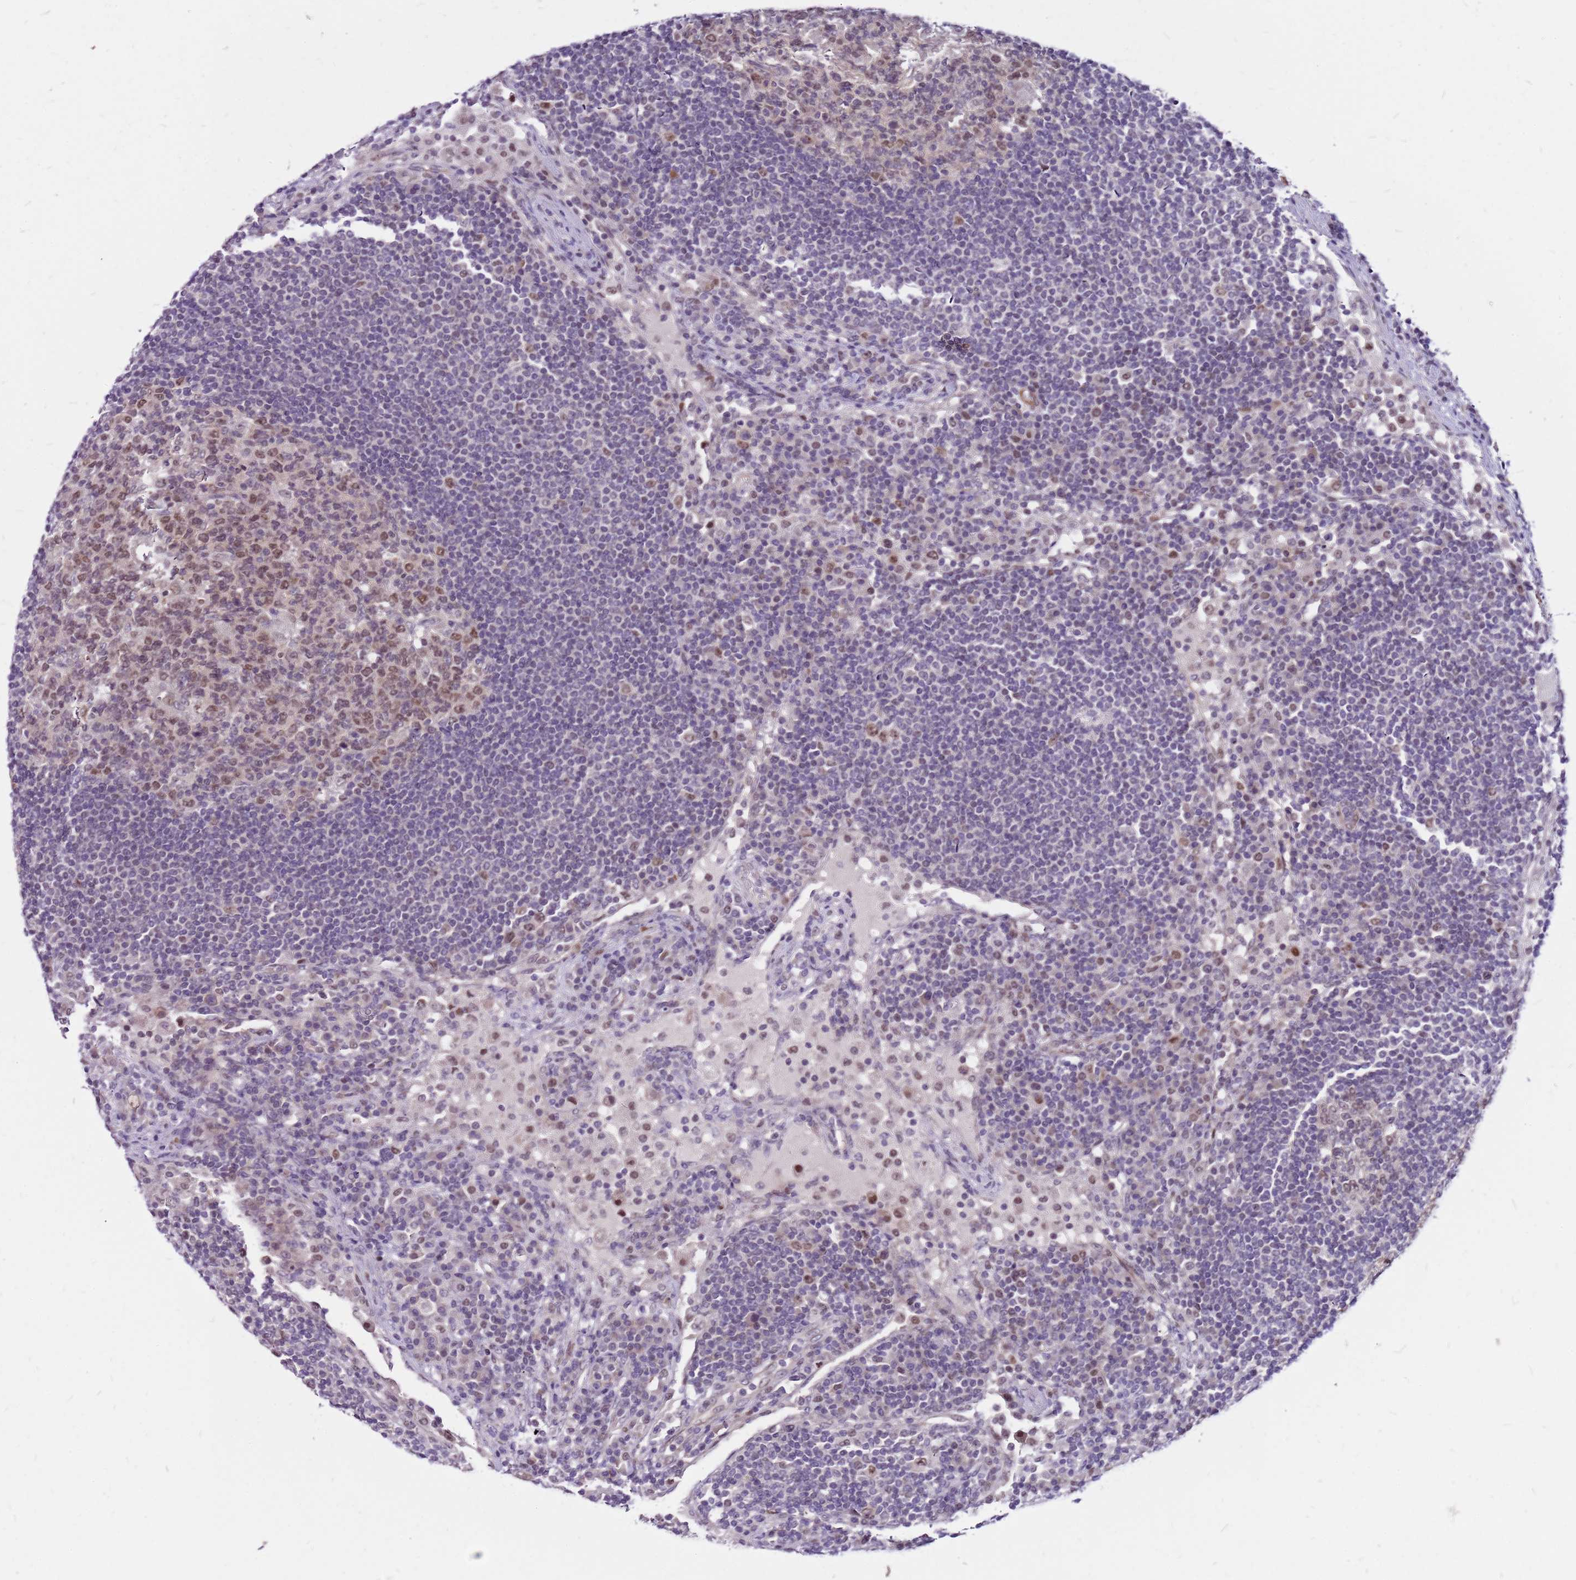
{"staining": {"intensity": "moderate", "quantity": "25%-75%", "location": "nuclear"}, "tissue": "lymph node", "cell_type": "Germinal center cells", "image_type": "normal", "snomed": [{"axis": "morphology", "description": "Normal tissue, NOS"}, {"axis": "topography", "description": "Lymph node"}], "caption": "Protein expression analysis of normal lymph node displays moderate nuclear expression in about 25%-75% of germinal center cells. Immunohistochemistry stains the protein of interest in brown and the nuclei are stained blue.", "gene": "POLE3", "patient": {"sex": "female", "age": 53}}